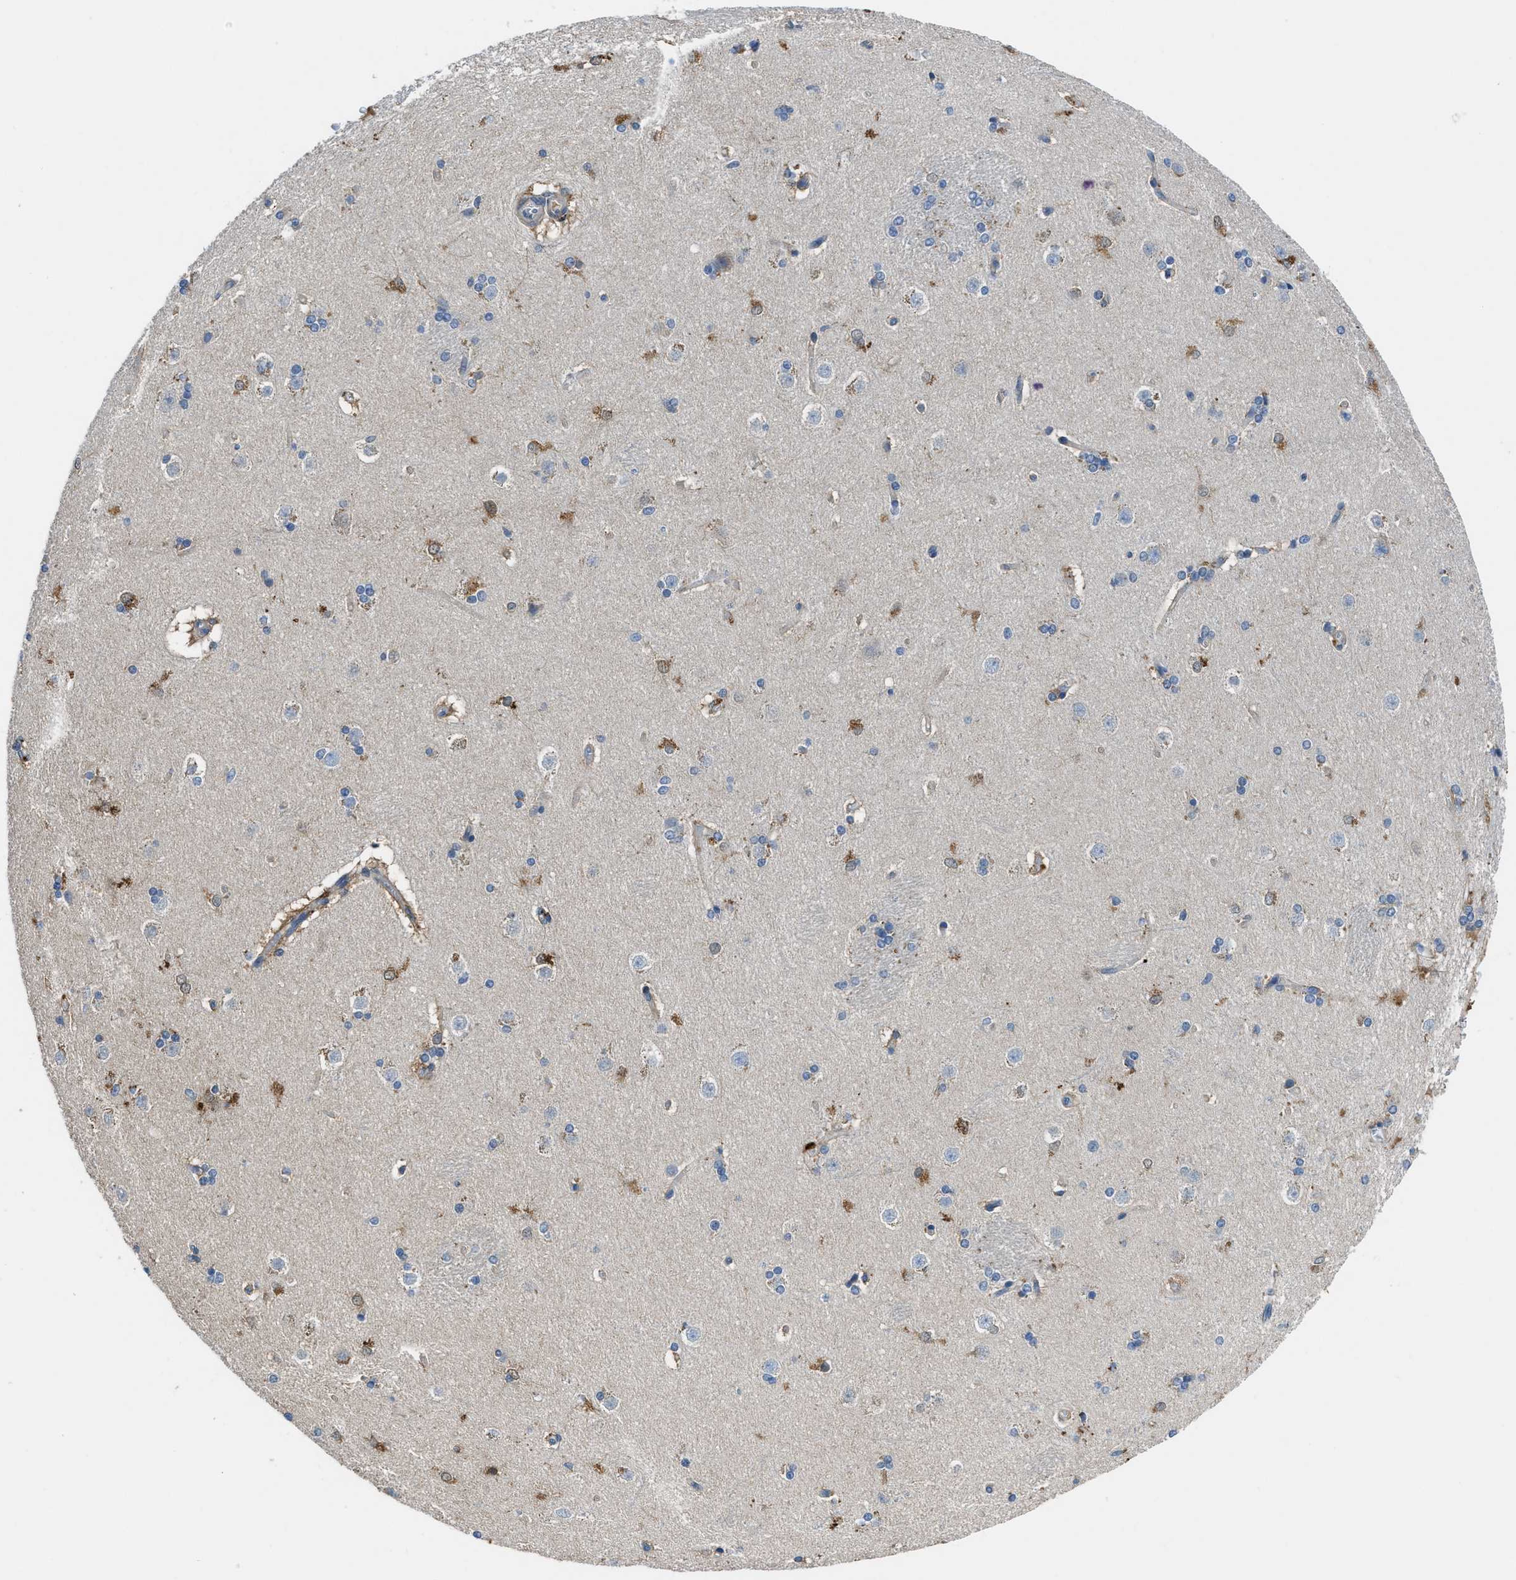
{"staining": {"intensity": "moderate", "quantity": "25%-75%", "location": "cytoplasmic/membranous"}, "tissue": "caudate", "cell_type": "Glial cells", "image_type": "normal", "snomed": [{"axis": "morphology", "description": "Normal tissue, NOS"}, {"axis": "topography", "description": "Lateral ventricle wall"}], "caption": "The photomicrograph demonstrates a brown stain indicating the presence of a protein in the cytoplasmic/membranous of glial cells in caudate. (Brightfield microscopy of DAB IHC at high magnification).", "gene": "MAP3K20", "patient": {"sex": "female", "age": 19}}